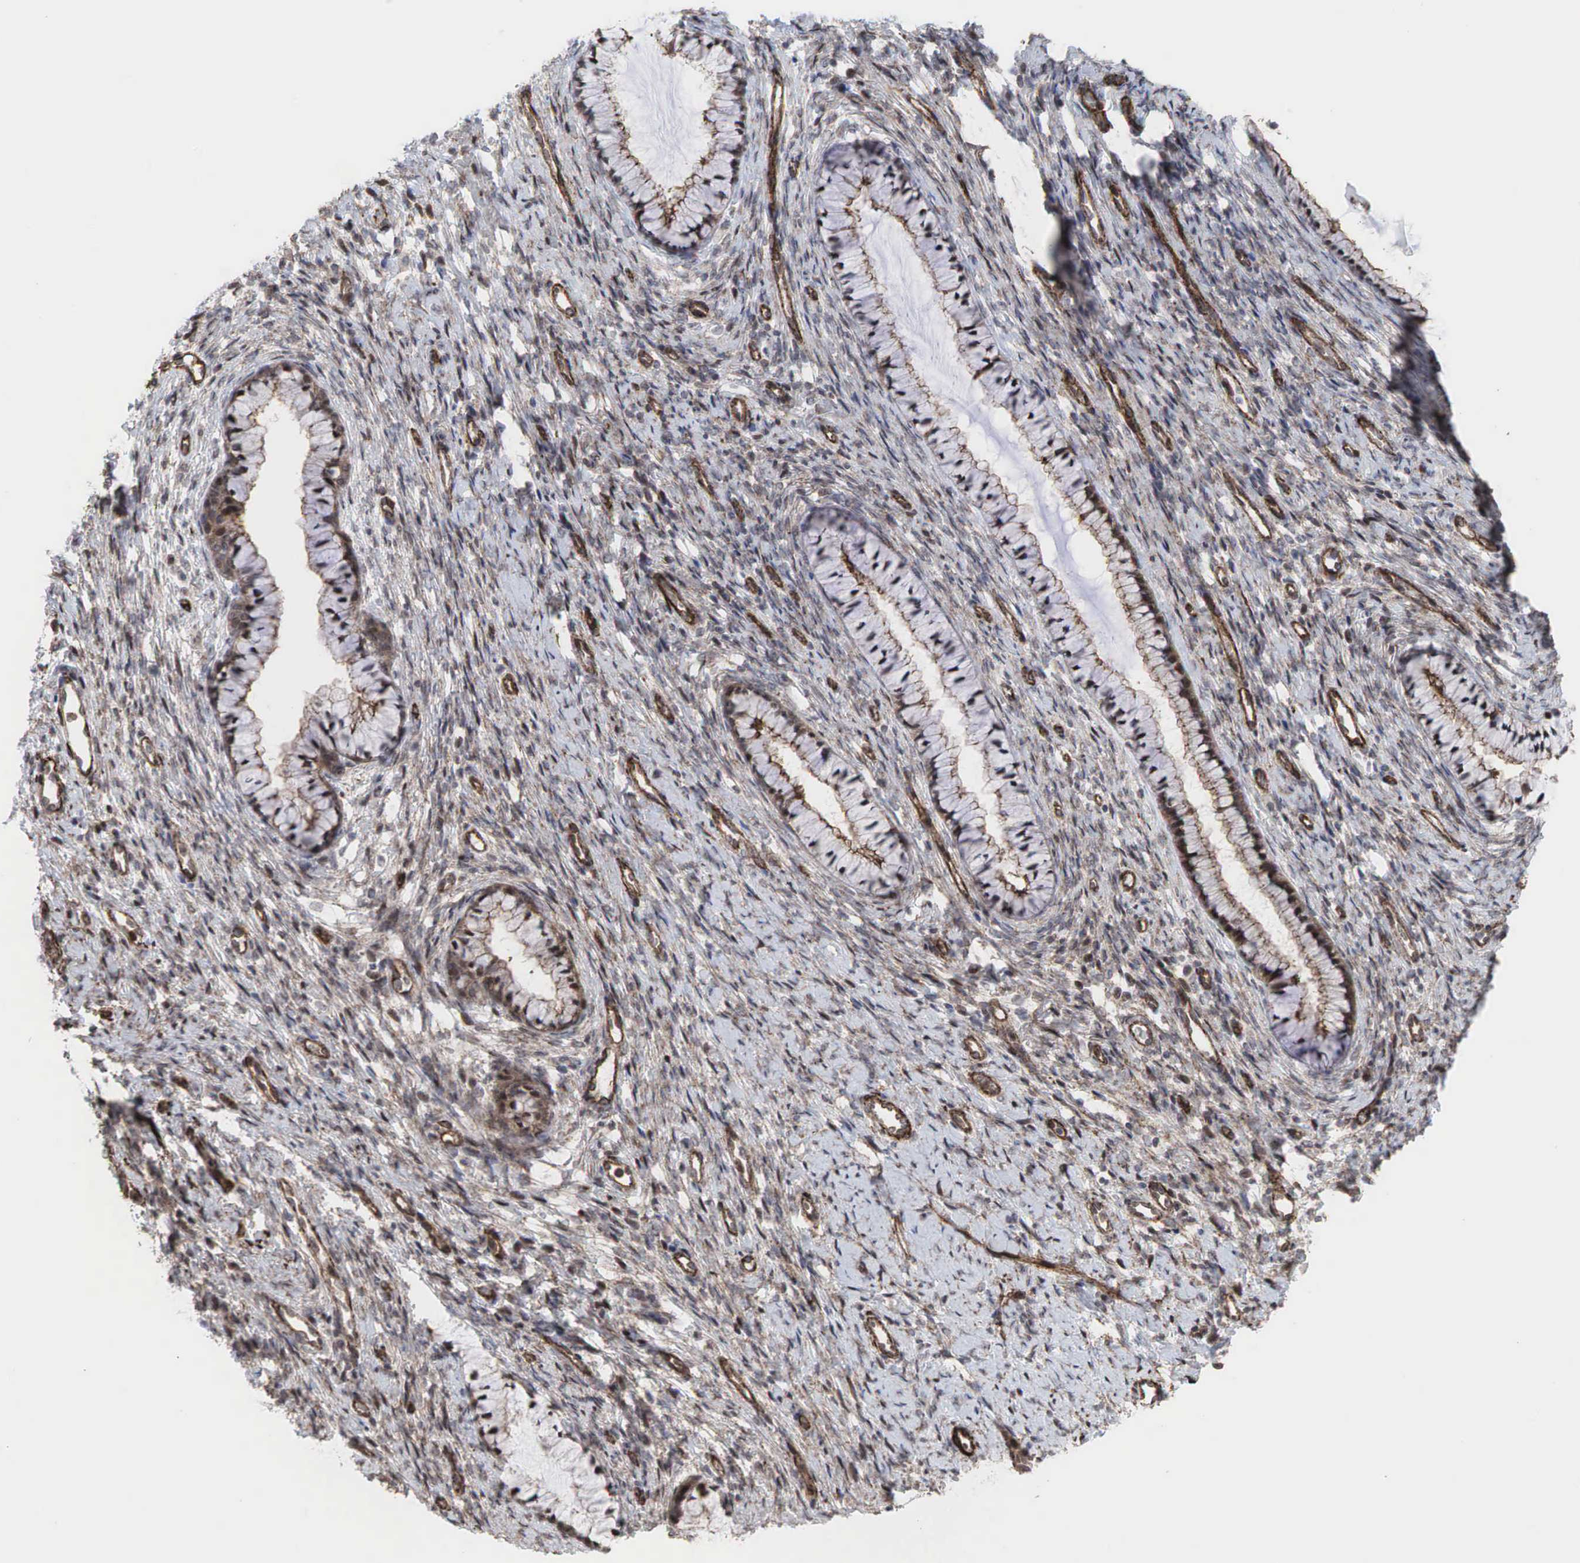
{"staining": {"intensity": "weak", "quantity": "<25%", "location": "cytoplasmic/membranous"}, "tissue": "cervix", "cell_type": "Glandular cells", "image_type": "normal", "snomed": [{"axis": "morphology", "description": "Normal tissue, NOS"}, {"axis": "topography", "description": "Cervix"}], "caption": "Glandular cells show no significant positivity in unremarkable cervix. (DAB immunohistochemistry (IHC) visualized using brightfield microscopy, high magnification).", "gene": "GPRASP1", "patient": {"sex": "female", "age": 82}}